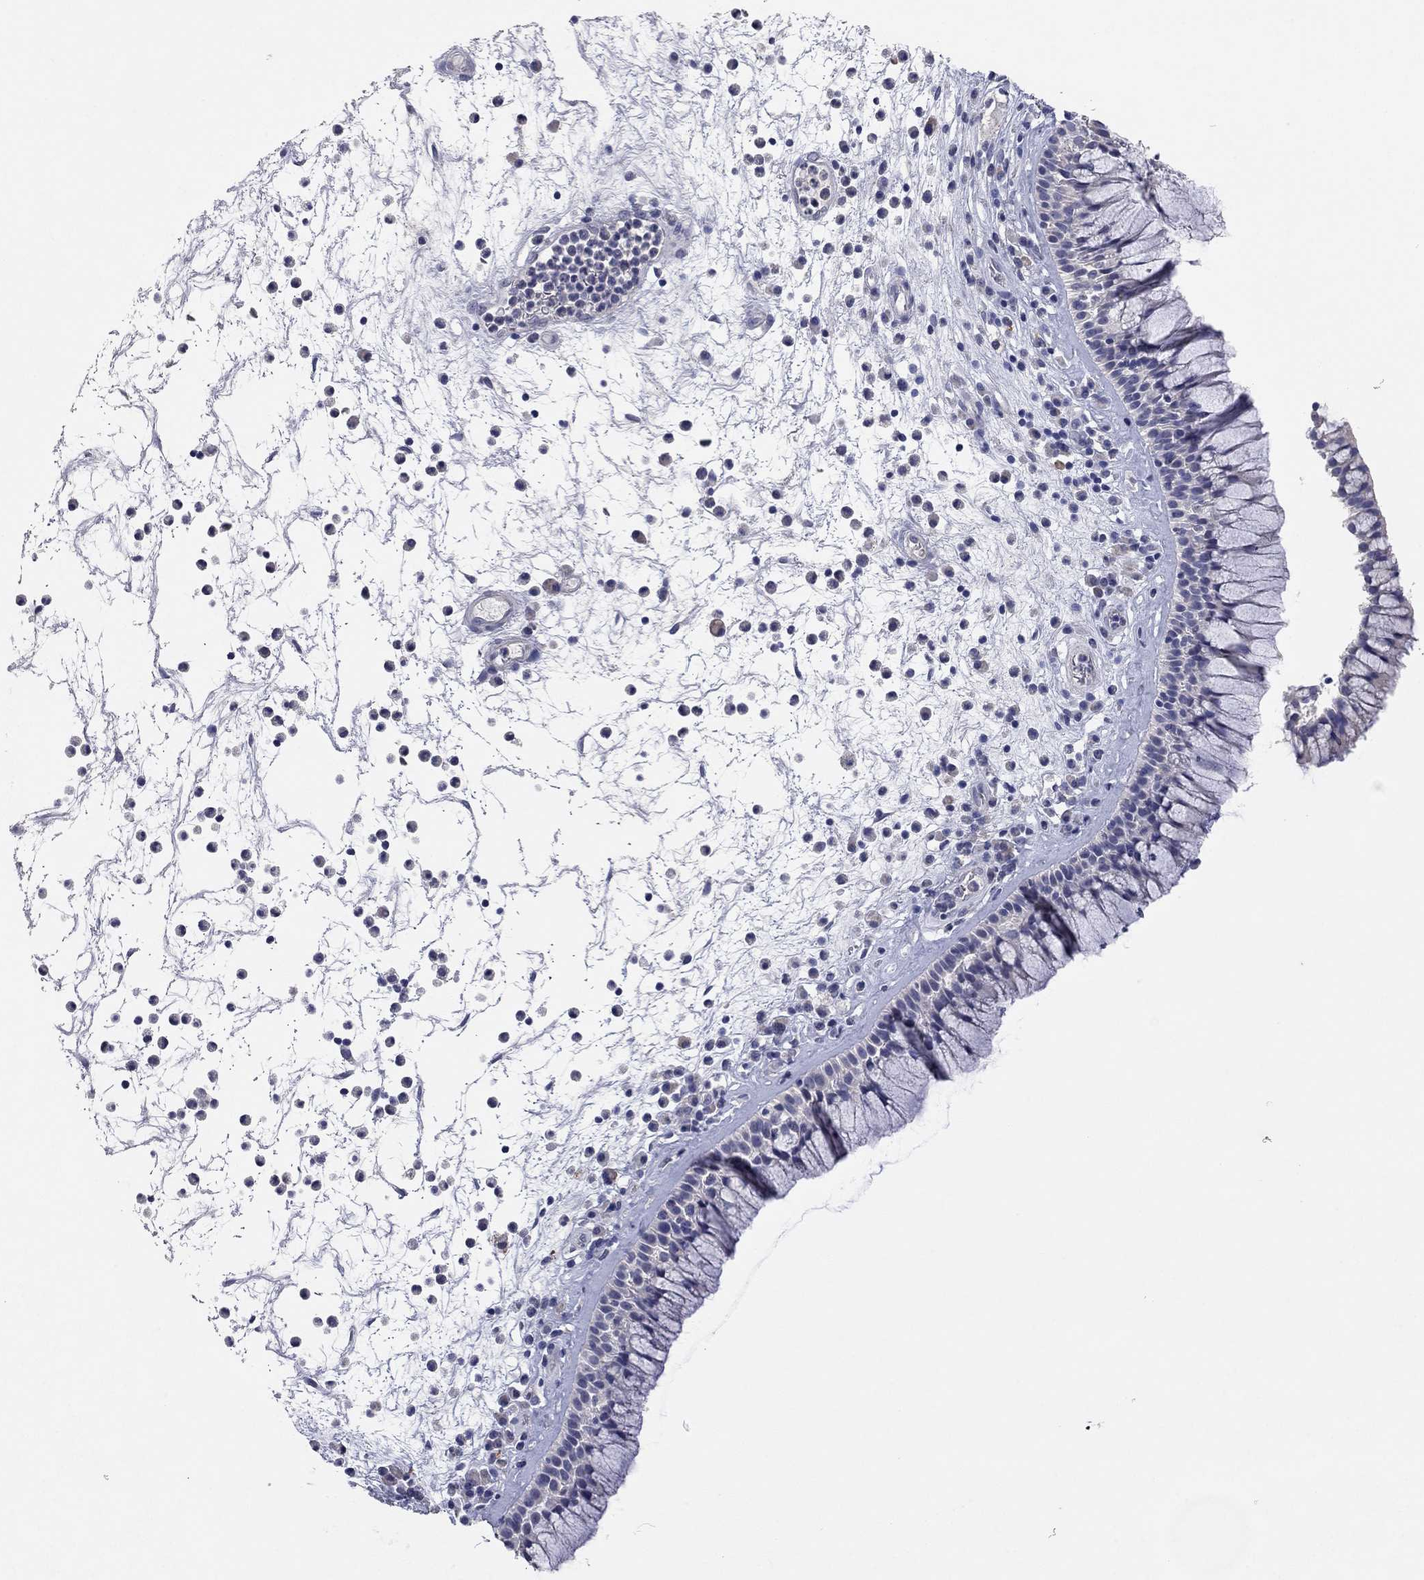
{"staining": {"intensity": "negative", "quantity": "none", "location": "none"}, "tissue": "nasopharynx", "cell_type": "Respiratory epithelial cells", "image_type": "normal", "snomed": [{"axis": "morphology", "description": "Normal tissue, NOS"}, {"axis": "topography", "description": "Nasopharynx"}], "caption": "IHC of benign nasopharynx demonstrates no expression in respiratory epithelial cells.", "gene": "MMP13", "patient": {"sex": "male", "age": 77}}